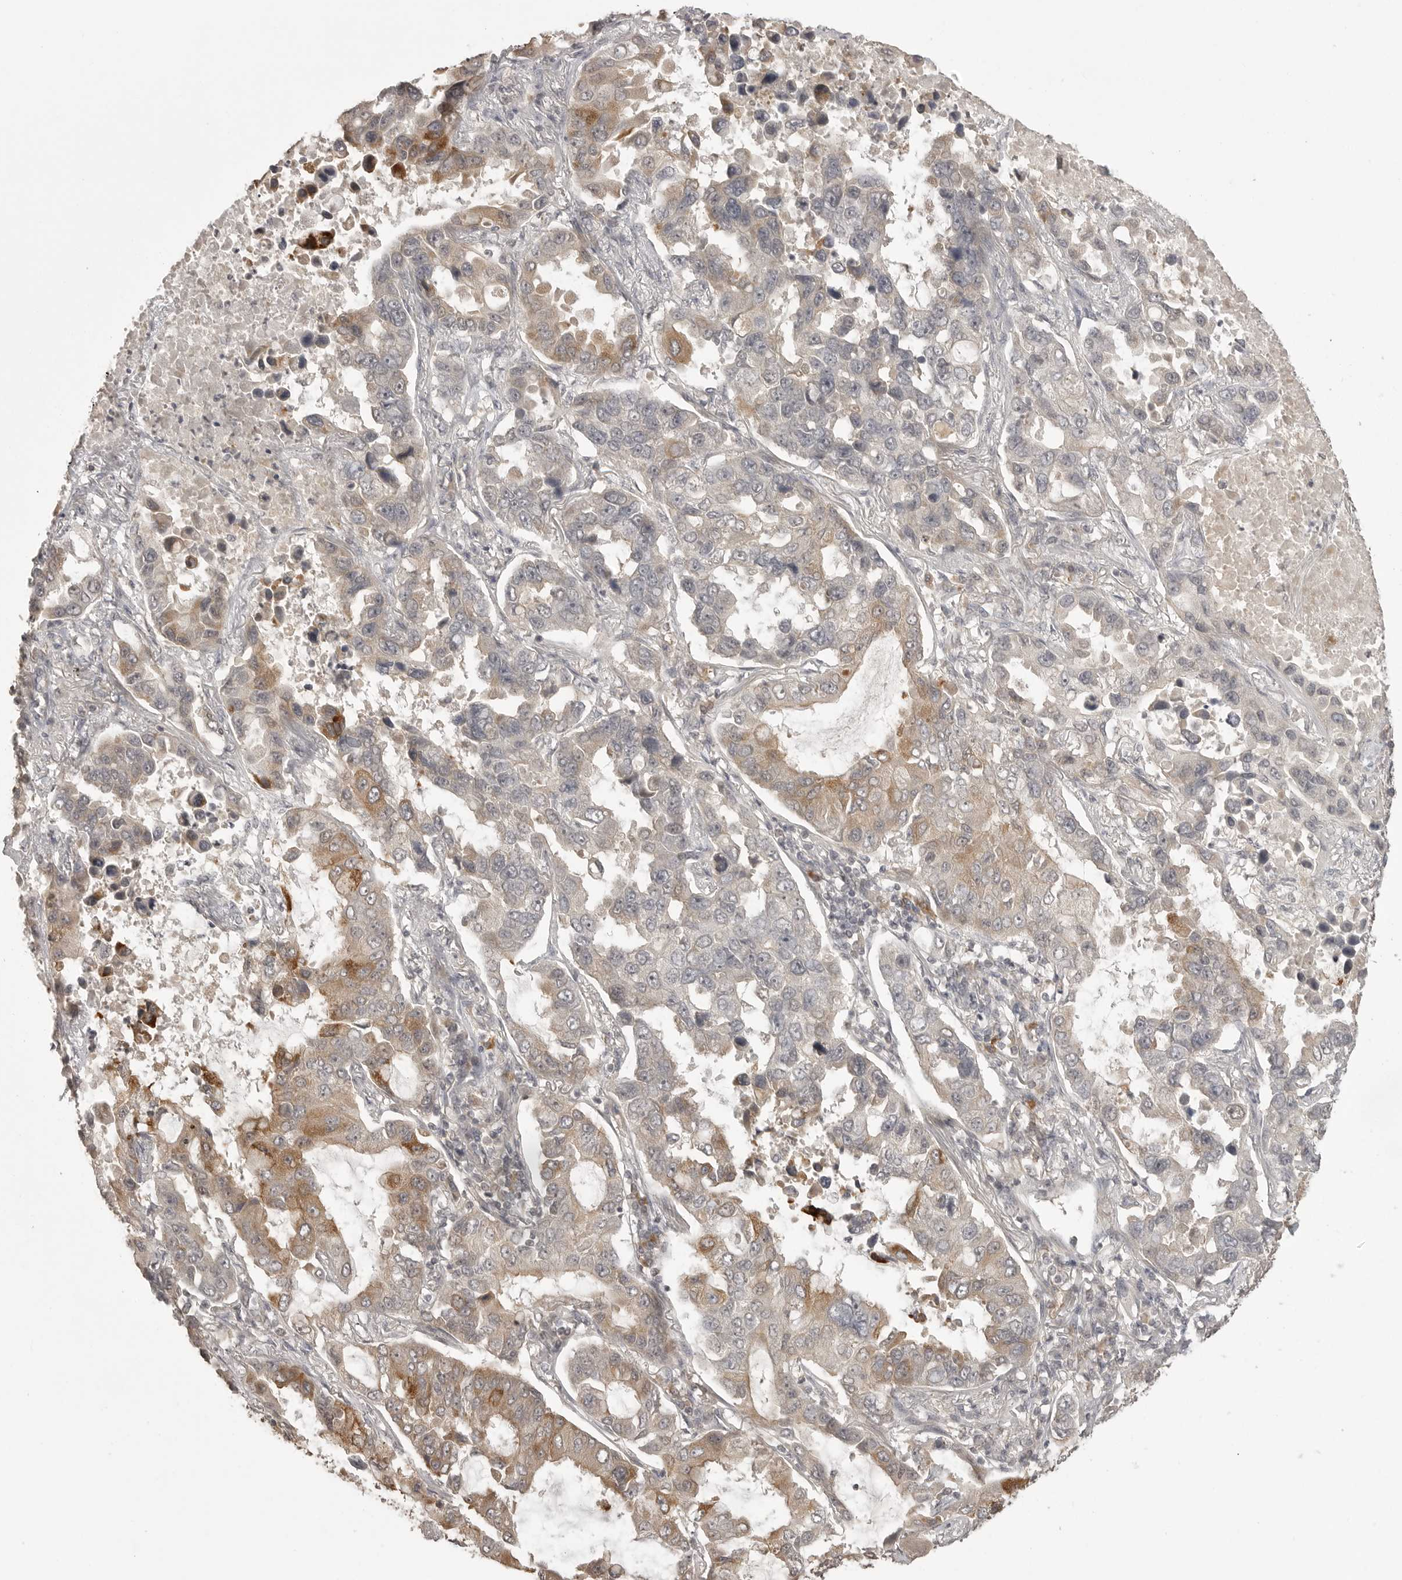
{"staining": {"intensity": "moderate", "quantity": "<25%", "location": "cytoplasmic/membranous"}, "tissue": "lung cancer", "cell_type": "Tumor cells", "image_type": "cancer", "snomed": [{"axis": "morphology", "description": "Adenocarcinoma, NOS"}, {"axis": "topography", "description": "Lung"}], "caption": "Adenocarcinoma (lung) was stained to show a protein in brown. There is low levels of moderate cytoplasmic/membranous positivity in approximately <25% of tumor cells.", "gene": "SMG8", "patient": {"sex": "male", "age": 64}}